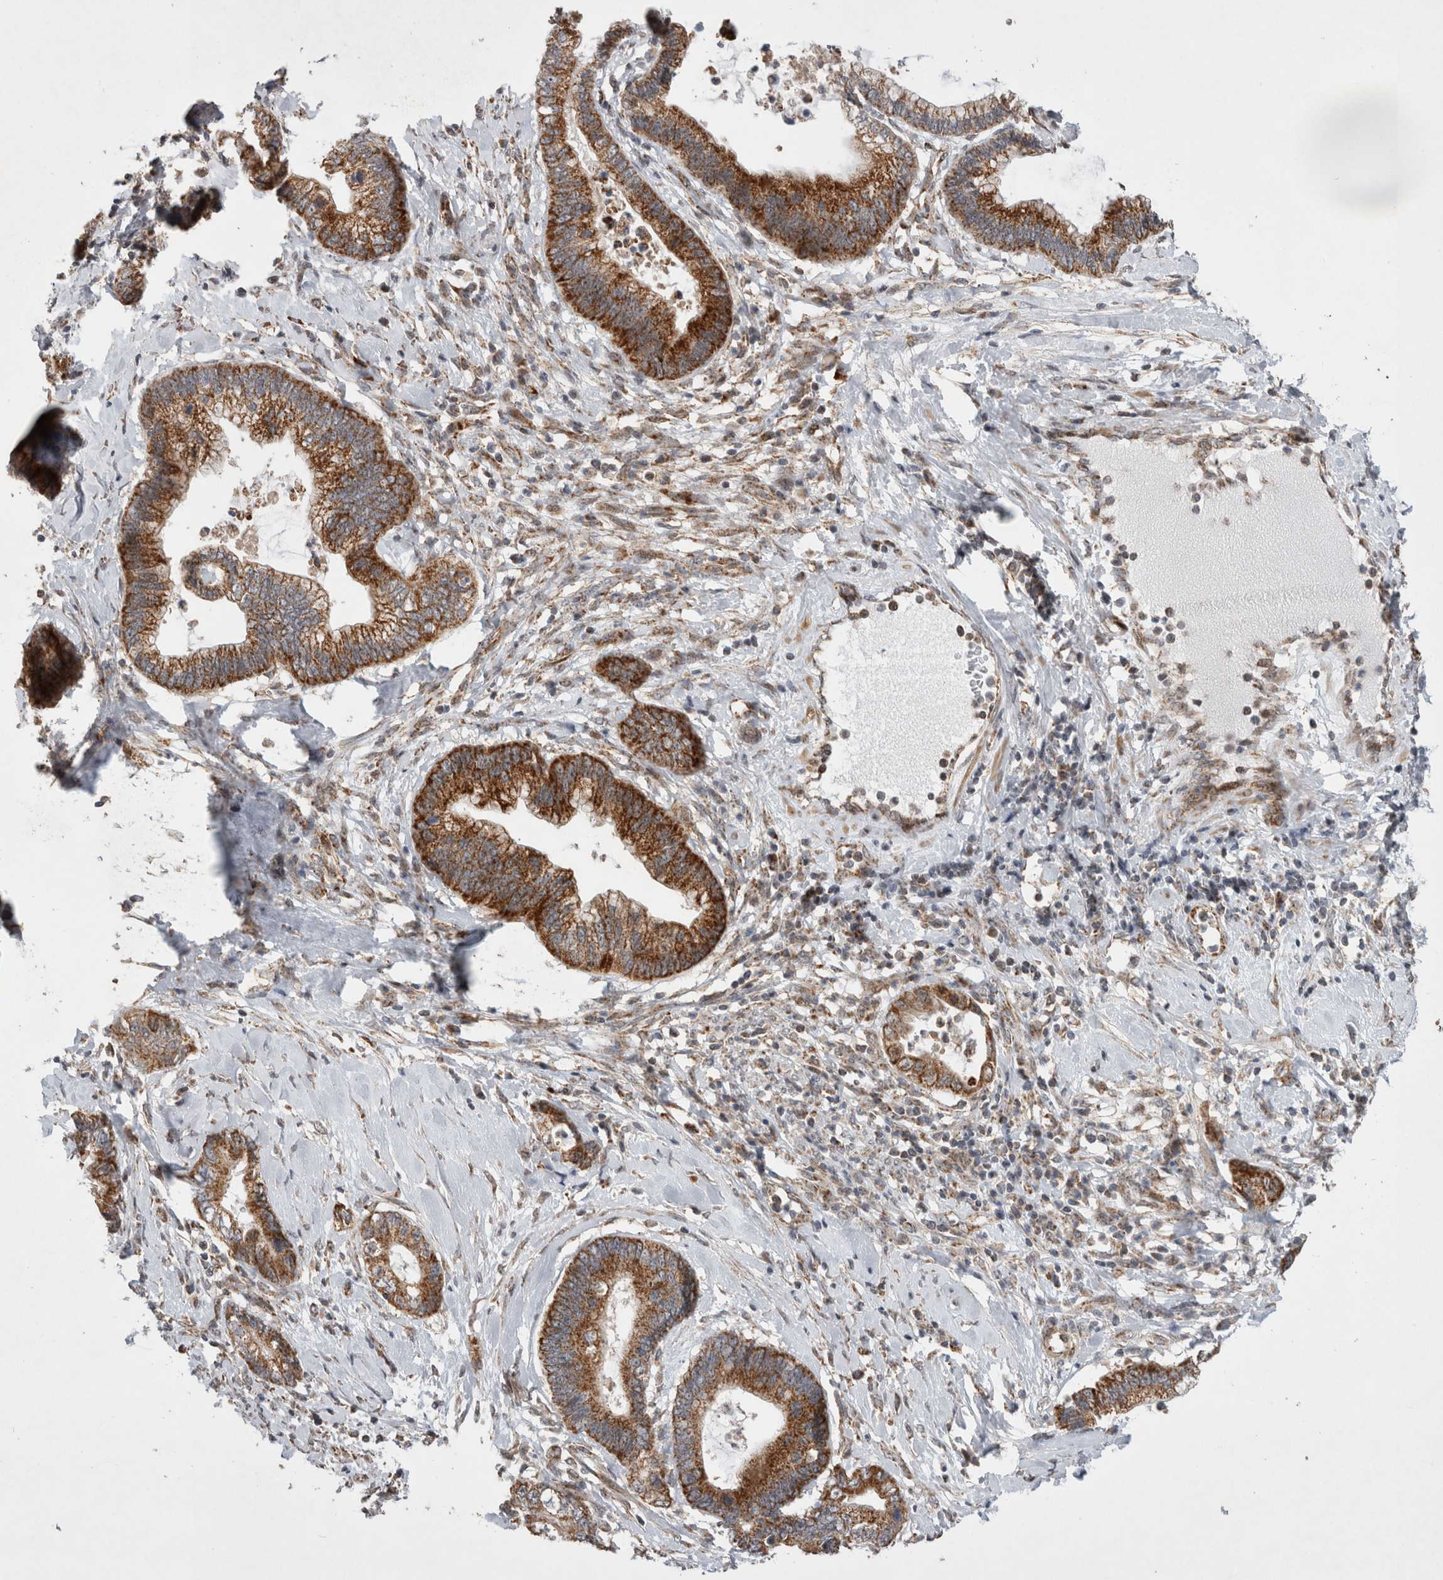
{"staining": {"intensity": "strong", "quantity": ">75%", "location": "cytoplasmic/membranous"}, "tissue": "cervical cancer", "cell_type": "Tumor cells", "image_type": "cancer", "snomed": [{"axis": "morphology", "description": "Adenocarcinoma, NOS"}, {"axis": "topography", "description": "Cervix"}], "caption": "The image exhibits immunohistochemical staining of cervical cancer. There is strong cytoplasmic/membranous expression is identified in about >75% of tumor cells. (DAB (3,3'-diaminobenzidine) = brown stain, brightfield microscopy at high magnification).", "gene": "MRPL37", "patient": {"sex": "female", "age": 44}}